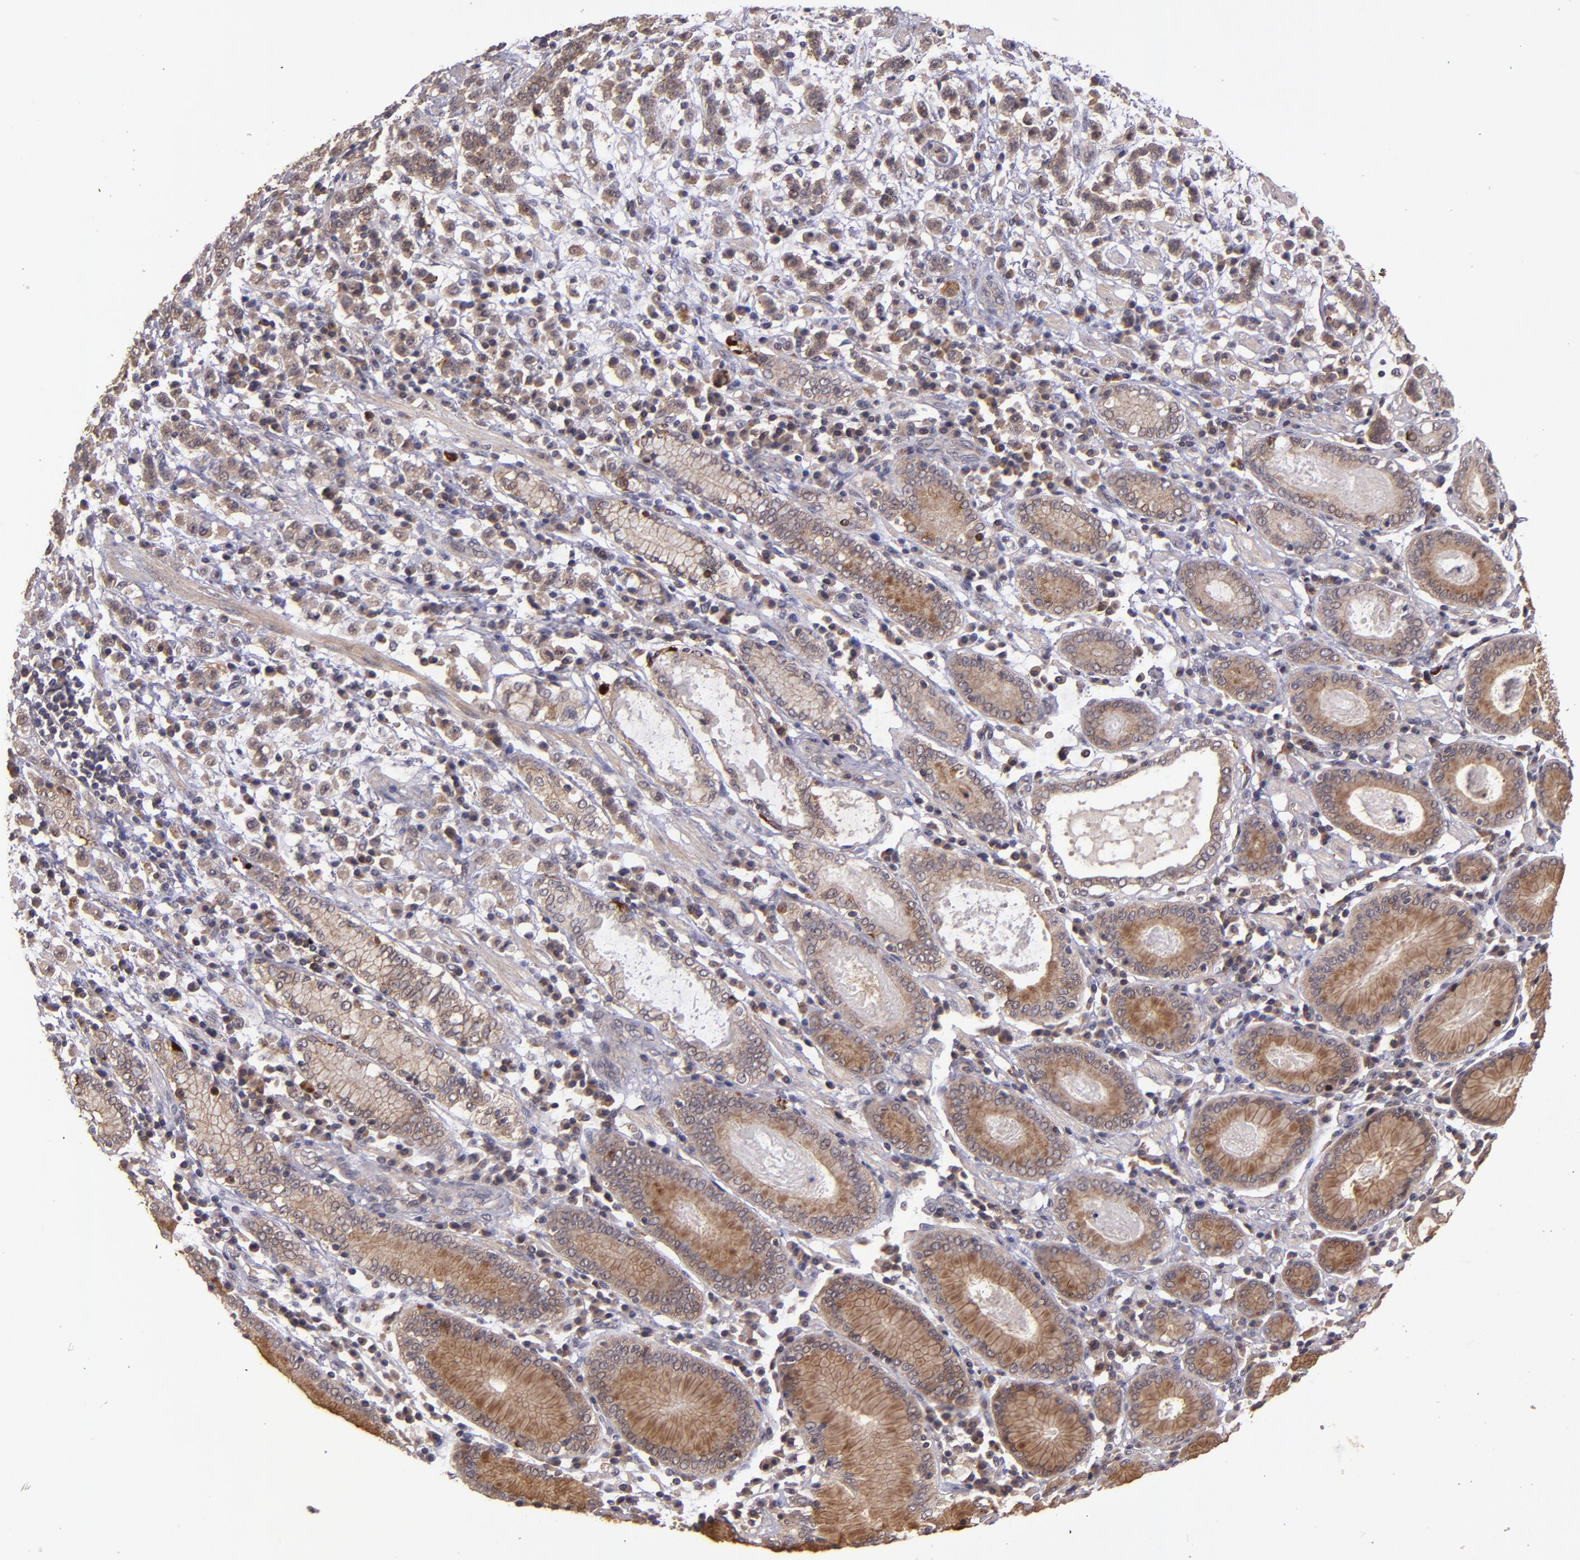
{"staining": {"intensity": "weak", "quantity": ">75%", "location": "cytoplasmic/membranous"}, "tissue": "stomach cancer", "cell_type": "Tumor cells", "image_type": "cancer", "snomed": [{"axis": "morphology", "description": "Adenocarcinoma, NOS"}, {"axis": "topography", "description": "Stomach, lower"}], "caption": "A photomicrograph of human stomach cancer stained for a protein demonstrates weak cytoplasmic/membranous brown staining in tumor cells.", "gene": "FTSJ1", "patient": {"sex": "male", "age": 88}}